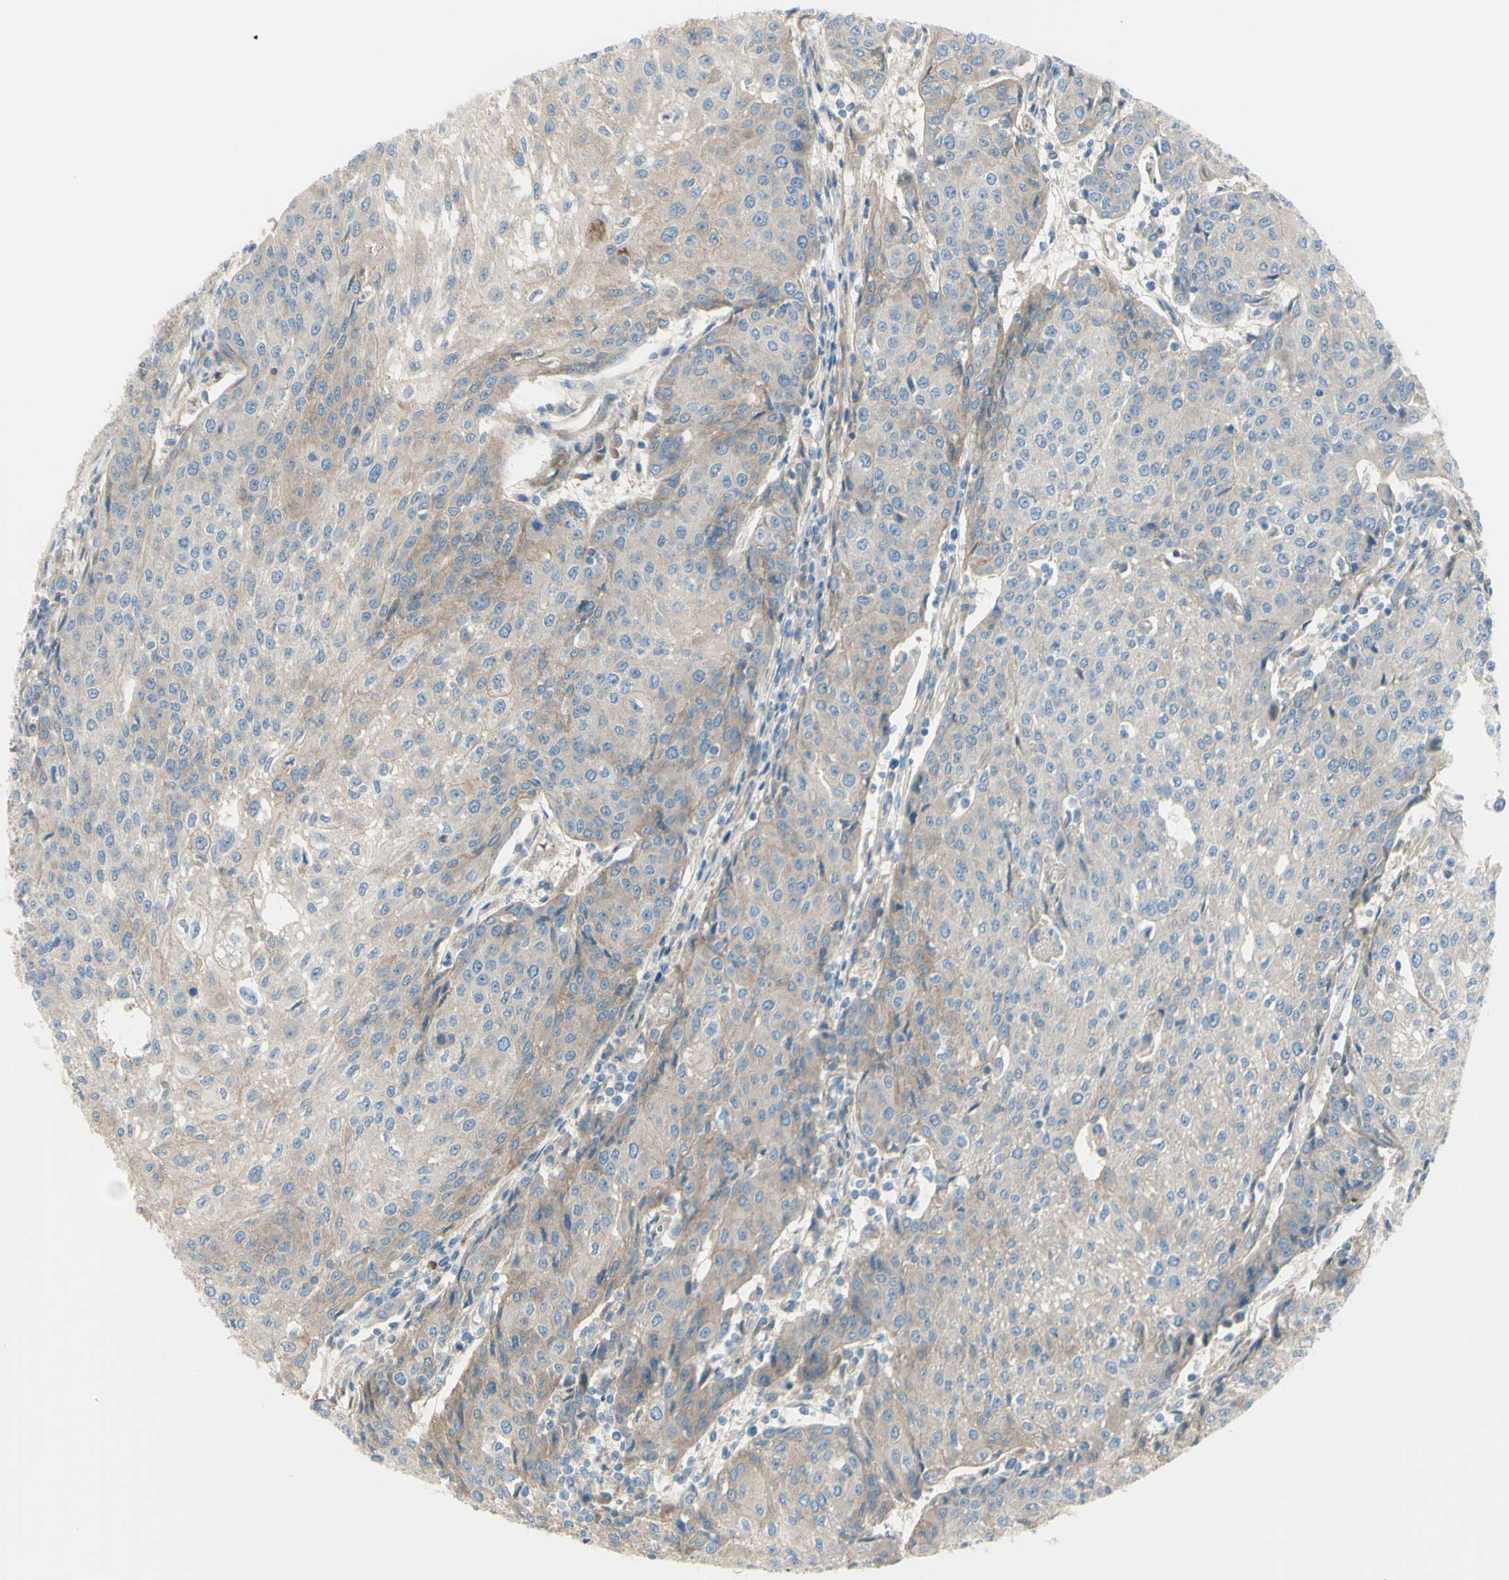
{"staining": {"intensity": "weak", "quantity": ">75%", "location": "cytoplasmic/membranous"}, "tissue": "urothelial cancer", "cell_type": "Tumor cells", "image_type": "cancer", "snomed": [{"axis": "morphology", "description": "Urothelial carcinoma, High grade"}, {"axis": "topography", "description": "Urinary bladder"}], "caption": "Urothelial carcinoma (high-grade) stained for a protein exhibits weak cytoplasmic/membranous positivity in tumor cells.", "gene": "PCDHGA2", "patient": {"sex": "female", "age": 85}}